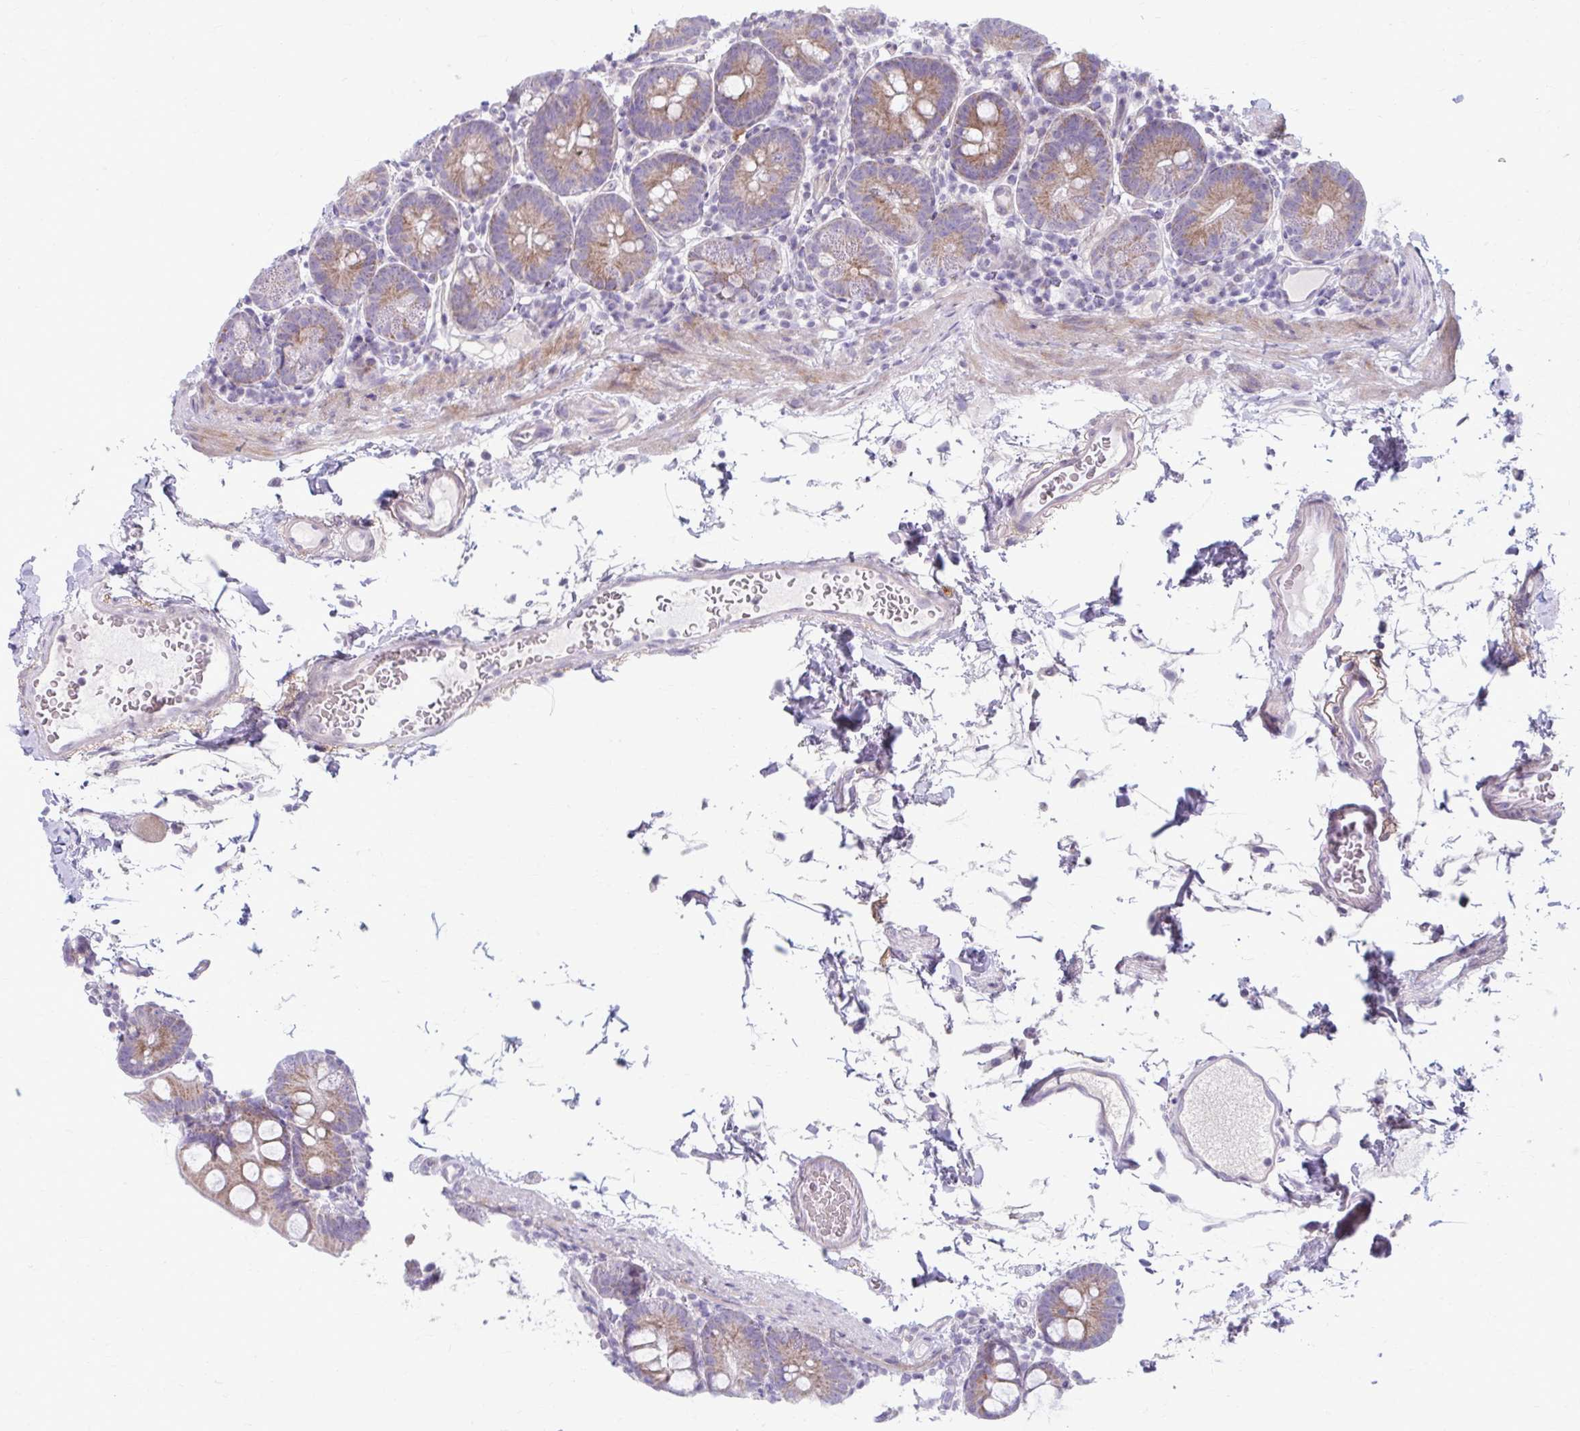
{"staining": {"intensity": "moderate", "quantity": ">75%", "location": "cytoplasmic/membranous"}, "tissue": "small intestine", "cell_type": "Glandular cells", "image_type": "normal", "snomed": [{"axis": "morphology", "description": "Normal tissue, NOS"}, {"axis": "topography", "description": "Small intestine"}], "caption": "Immunohistochemistry of benign small intestine shows medium levels of moderate cytoplasmic/membranous staining in about >75% of glandular cells.", "gene": "MSMO1", "patient": {"sex": "female", "age": 68}}